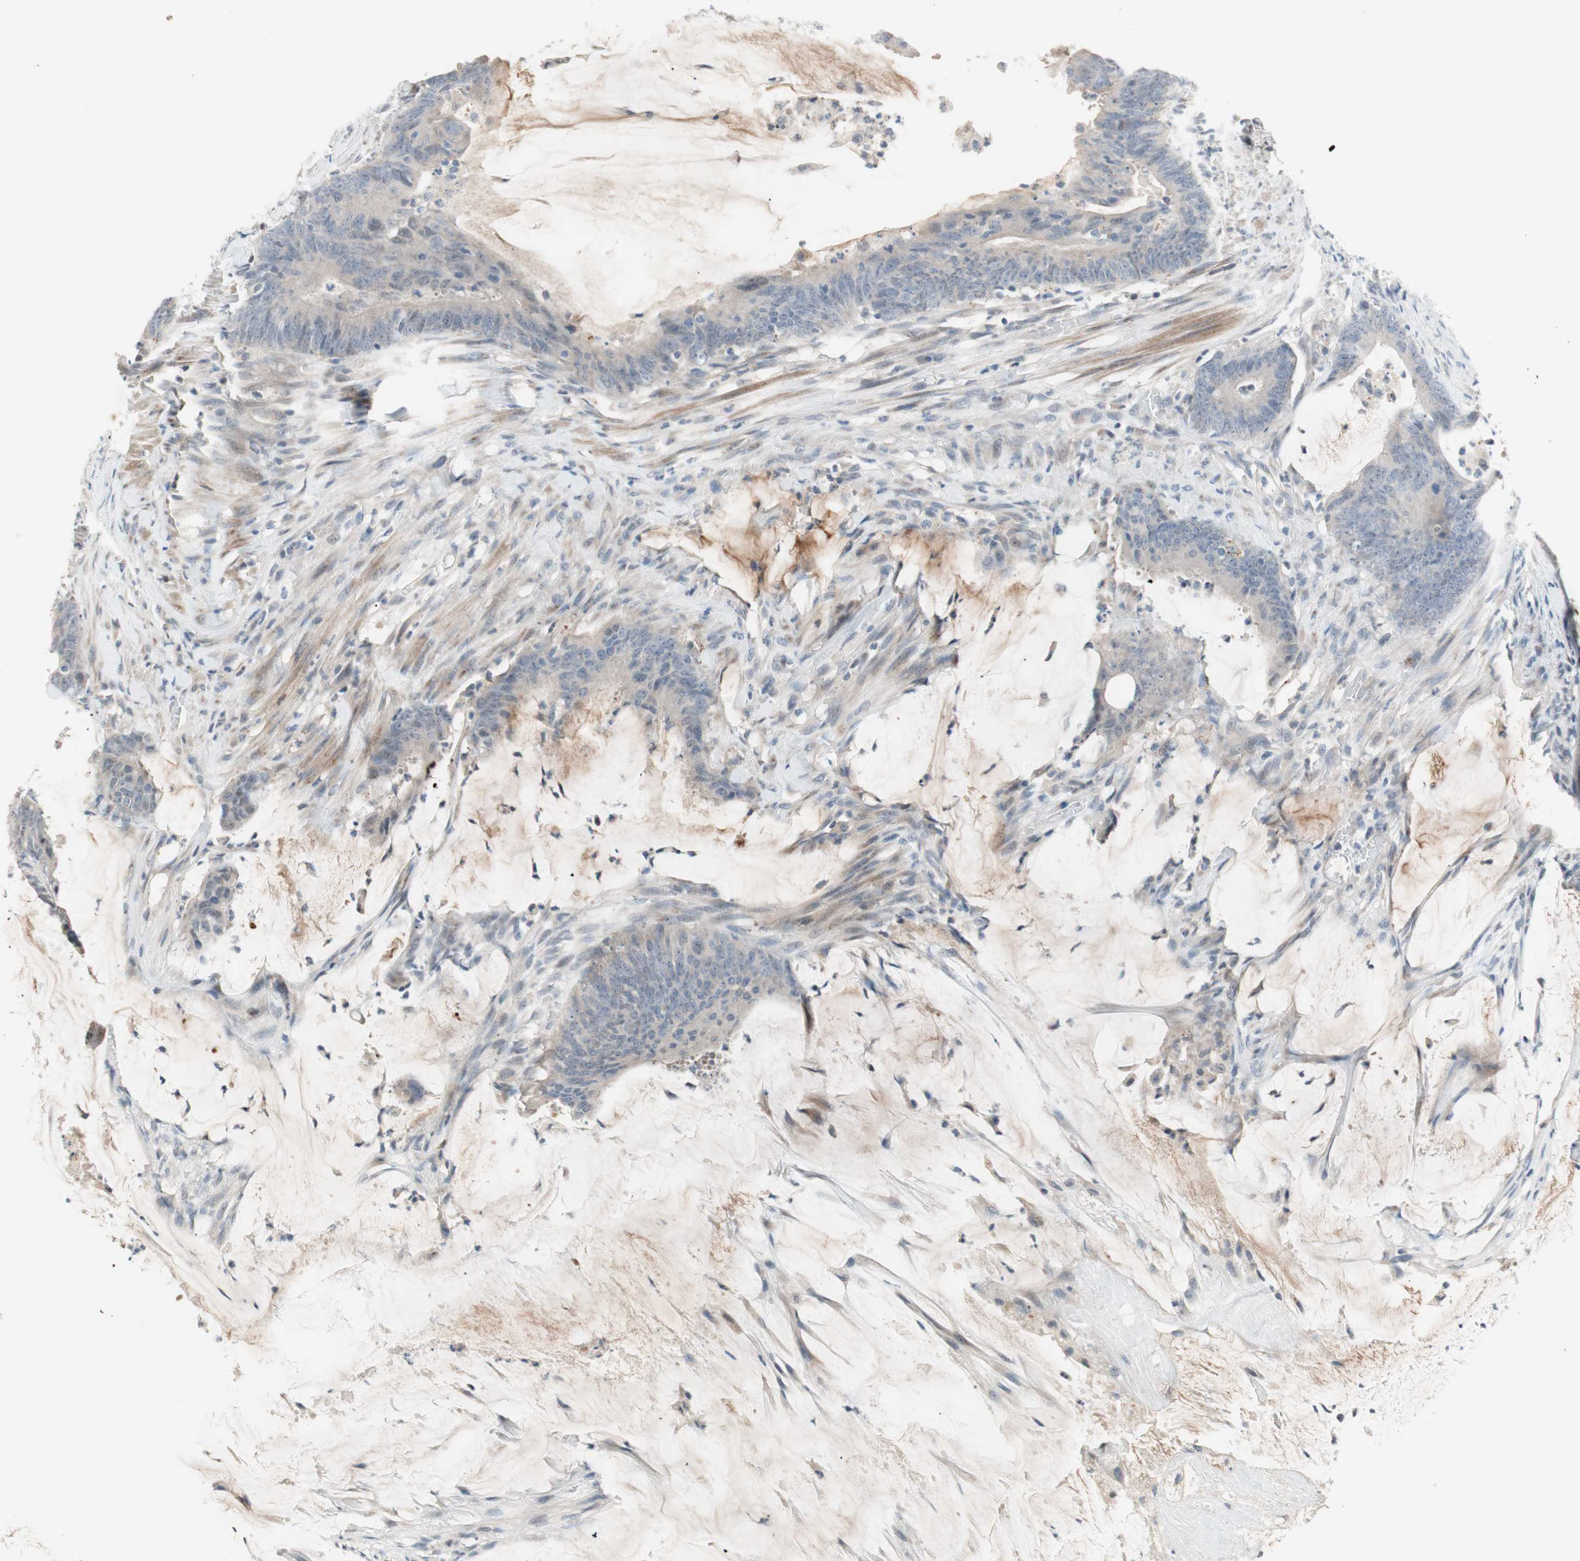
{"staining": {"intensity": "weak", "quantity": "25%-75%", "location": "cytoplasmic/membranous"}, "tissue": "colorectal cancer", "cell_type": "Tumor cells", "image_type": "cancer", "snomed": [{"axis": "morphology", "description": "Adenocarcinoma, NOS"}, {"axis": "topography", "description": "Rectum"}], "caption": "IHC staining of colorectal cancer, which displays low levels of weak cytoplasmic/membranous staining in about 25%-75% of tumor cells indicating weak cytoplasmic/membranous protein positivity. The staining was performed using DAB (brown) for protein detection and nuclei were counterstained in hematoxylin (blue).", "gene": "PDZK1", "patient": {"sex": "female", "age": 66}}